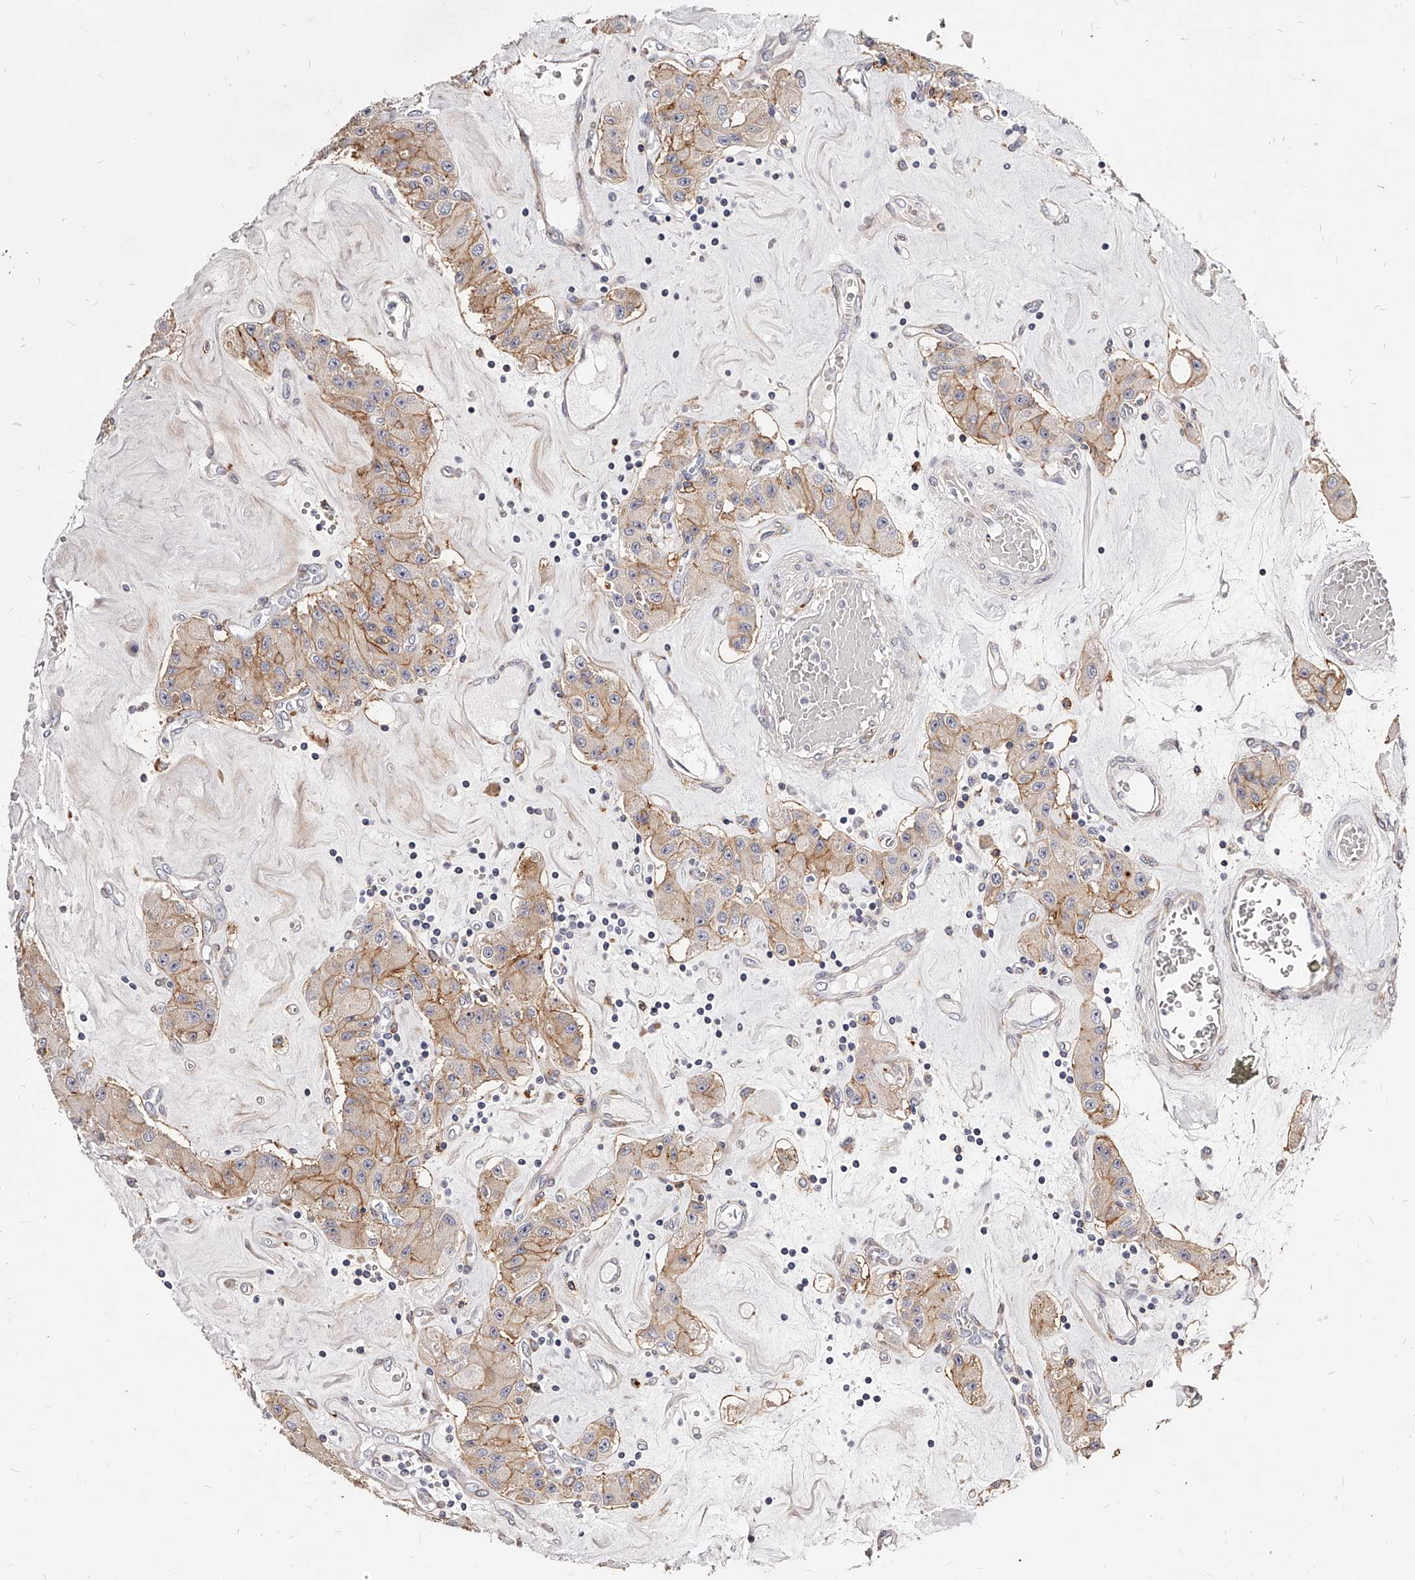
{"staining": {"intensity": "weak", "quantity": ">75%", "location": "cytoplasmic/membranous"}, "tissue": "carcinoid", "cell_type": "Tumor cells", "image_type": "cancer", "snomed": [{"axis": "morphology", "description": "Carcinoid, malignant, NOS"}, {"axis": "topography", "description": "Pancreas"}], "caption": "High-power microscopy captured an immunohistochemistry (IHC) photomicrograph of malignant carcinoid, revealing weak cytoplasmic/membranous staining in about >75% of tumor cells. (DAB = brown stain, brightfield microscopy at high magnification).", "gene": "CD82", "patient": {"sex": "male", "age": 41}}